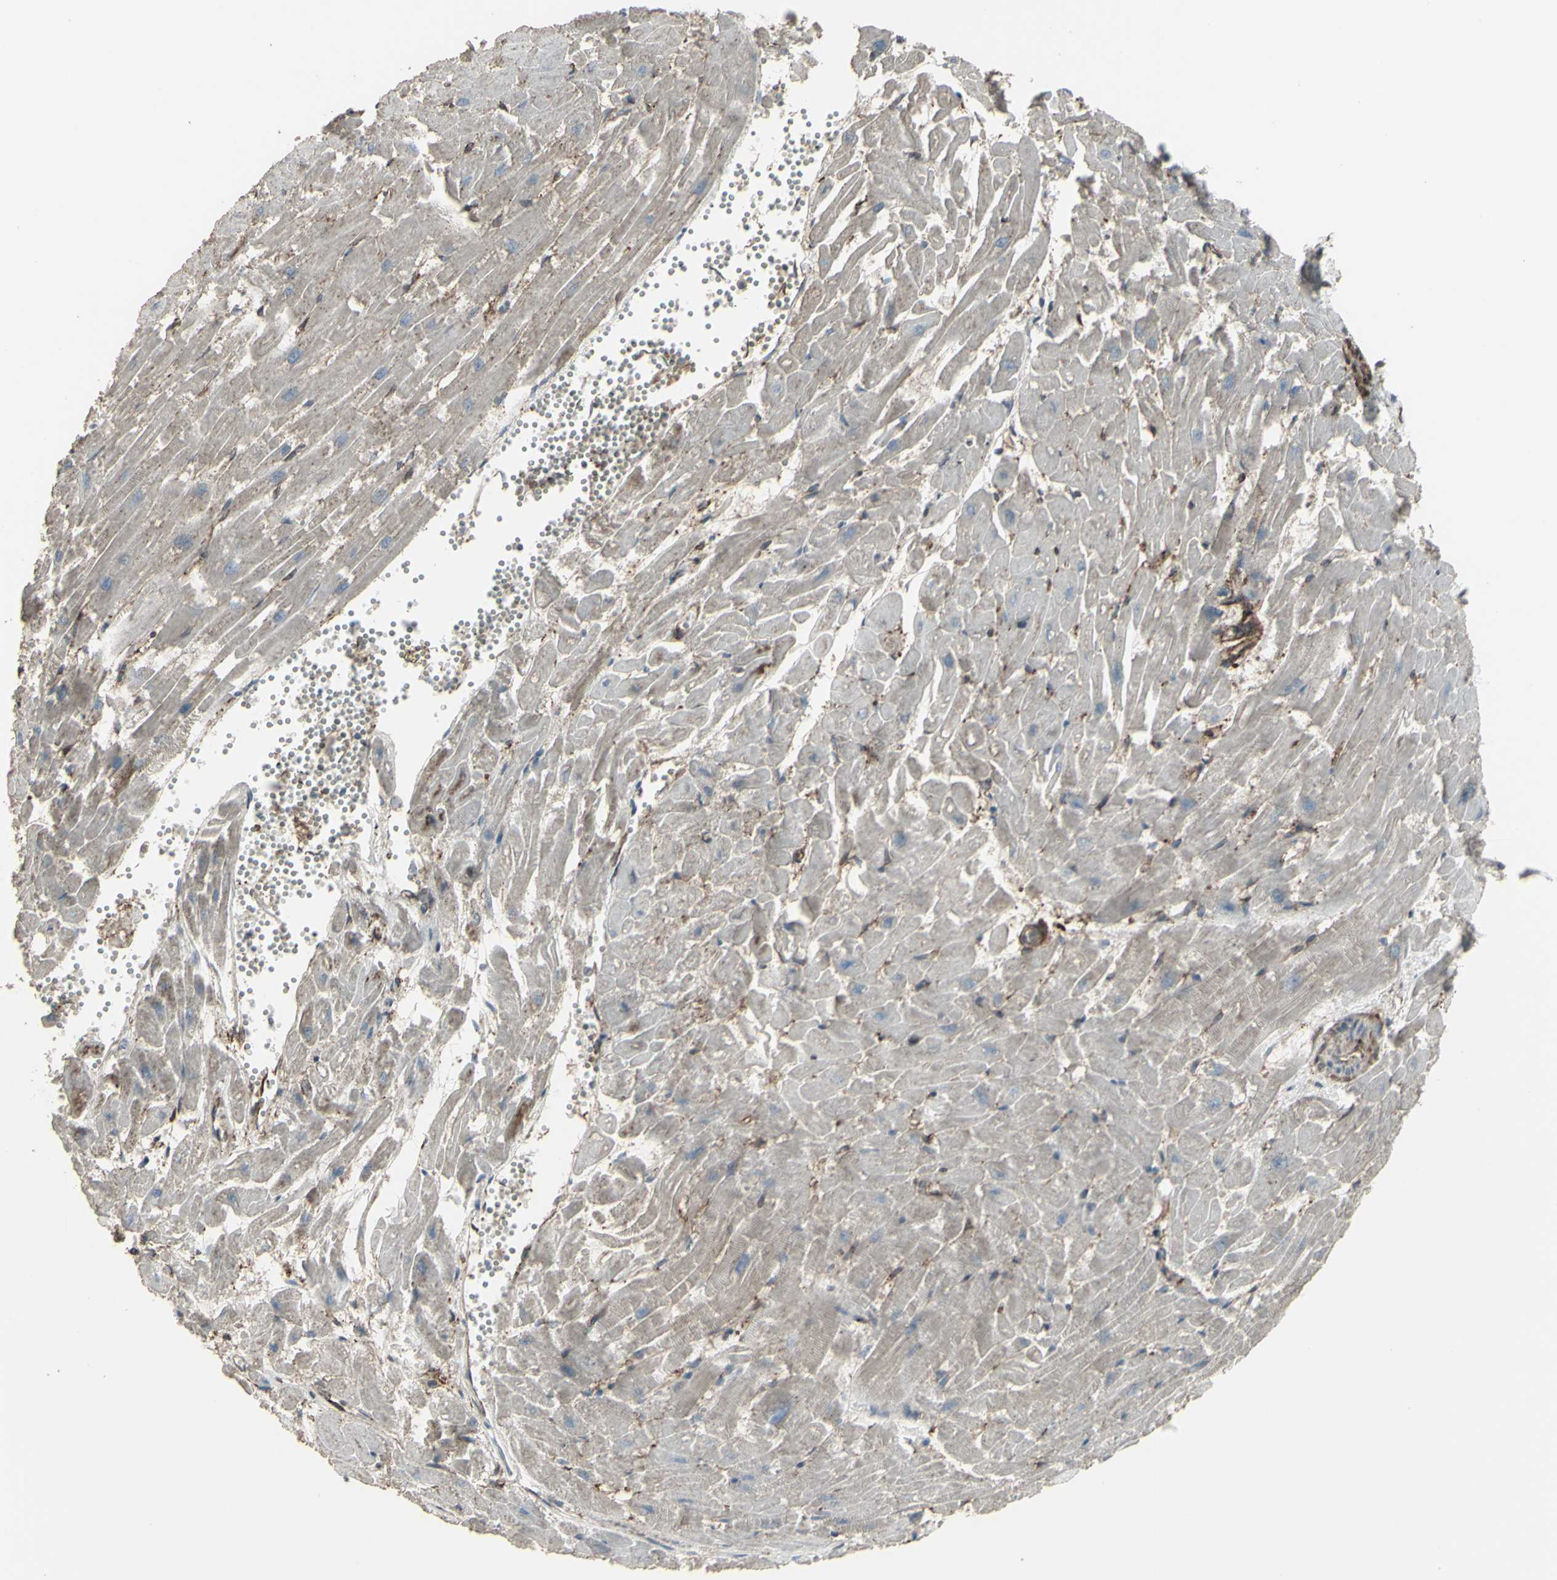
{"staining": {"intensity": "weak", "quantity": "25%-75%", "location": "cytoplasmic/membranous"}, "tissue": "heart muscle", "cell_type": "Cardiomyocytes", "image_type": "normal", "snomed": [{"axis": "morphology", "description": "Normal tissue, NOS"}, {"axis": "topography", "description": "Heart"}], "caption": "Immunohistochemistry (IHC) of unremarkable human heart muscle displays low levels of weak cytoplasmic/membranous staining in approximately 25%-75% of cardiomyocytes.", "gene": "SMO", "patient": {"sex": "female", "age": 19}}